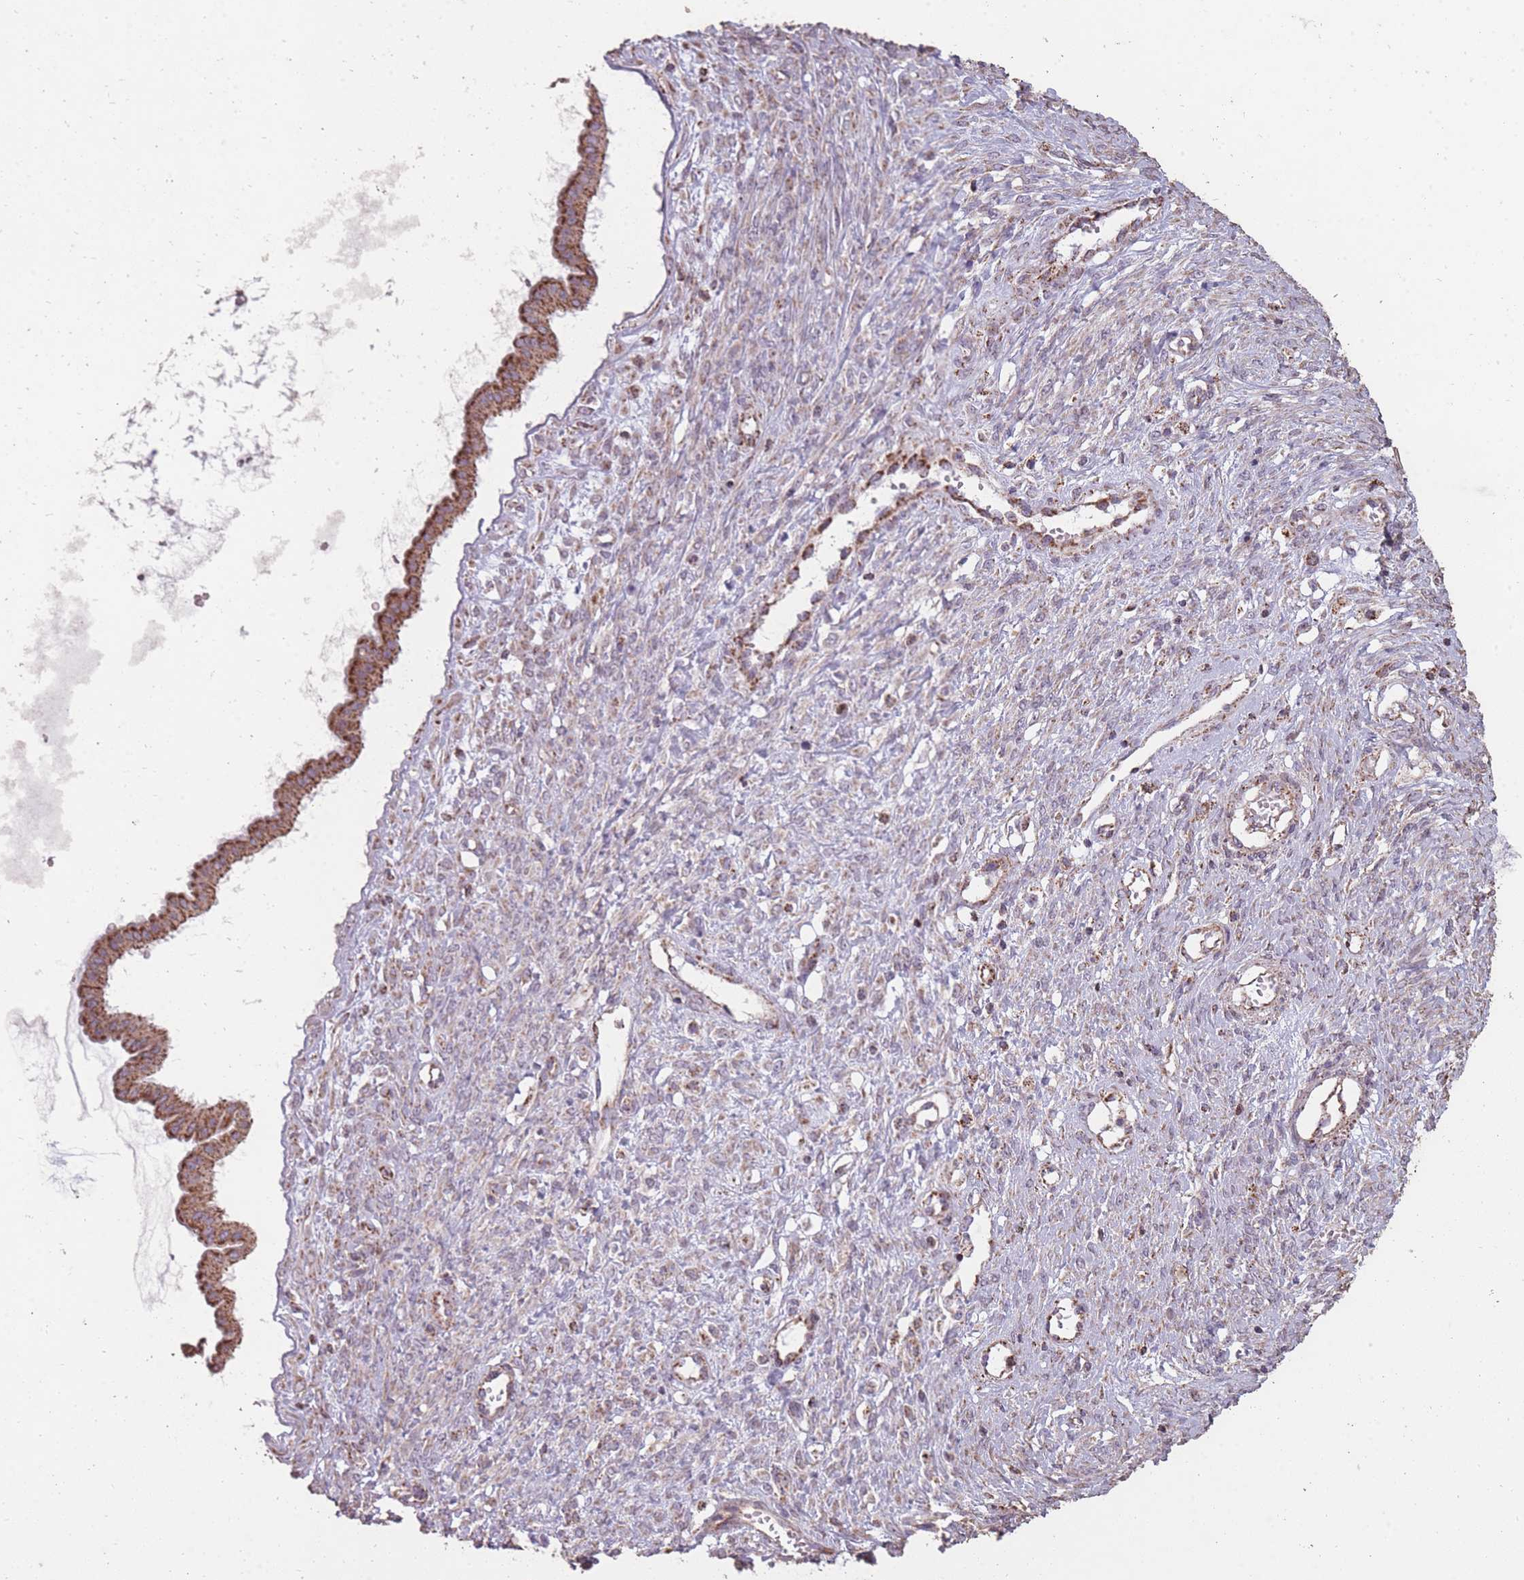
{"staining": {"intensity": "strong", "quantity": ">75%", "location": "cytoplasmic/membranous"}, "tissue": "ovarian cancer", "cell_type": "Tumor cells", "image_type": "cancer", "snomed": [{"axis": "morphology", "description": "Cystadenocarcinoma, mucinous, NOS"}, {"axis": "topography", "description": "Ovary"}], "caption": "Brown immunohistochemical staining in human ovarian cancer (mucinous cystadenocarcinoma) exhibits strong cytoplasmic/membranous staining in approximately >75% of tumor cells. (DAB (3,3'-diaminobenzidine) = brown stain, brightfield microscopy at high magnification).", "gene": "CNOT8", "patient": {"sex": "female", "age": 73}}